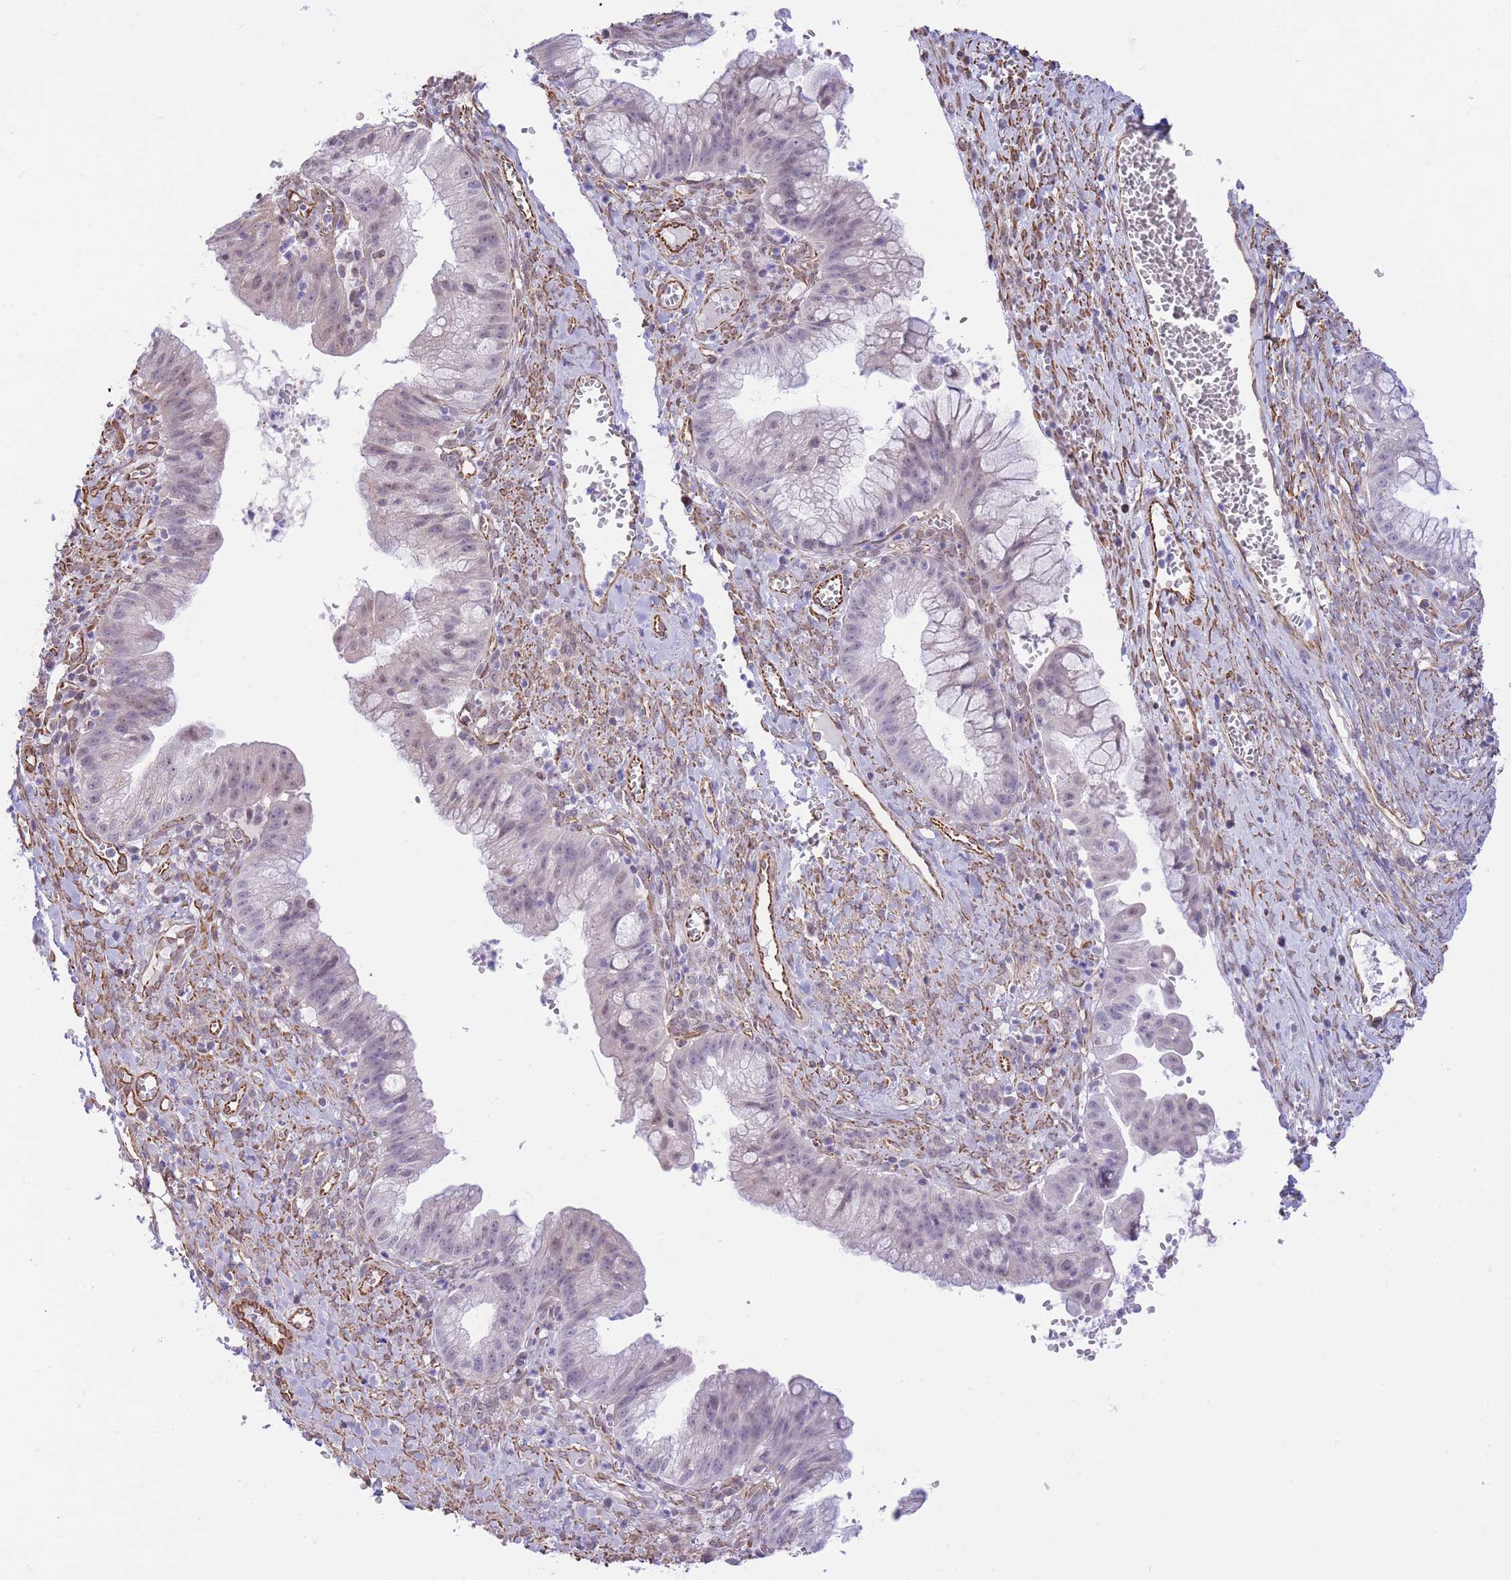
{"staining": {"intensity": "weak", "quantity": "<25%", "location": "nuclear"}, "tissue": "ovarian cancer", "cell_type": "Tumor cells", "image_type": "cancer", "snomed": [{"axis": "morphology", "description": "Cystadenocarcinoma, mucinous, NOS"}, {"axis": "topography", "description": "Ovary"}], "caption": "Tumor cells show no significant staining in ovarian mucinous cystadenocarcinoma.", "gene": "PSG8", "patient": {"sex": "female", "age": 70}}